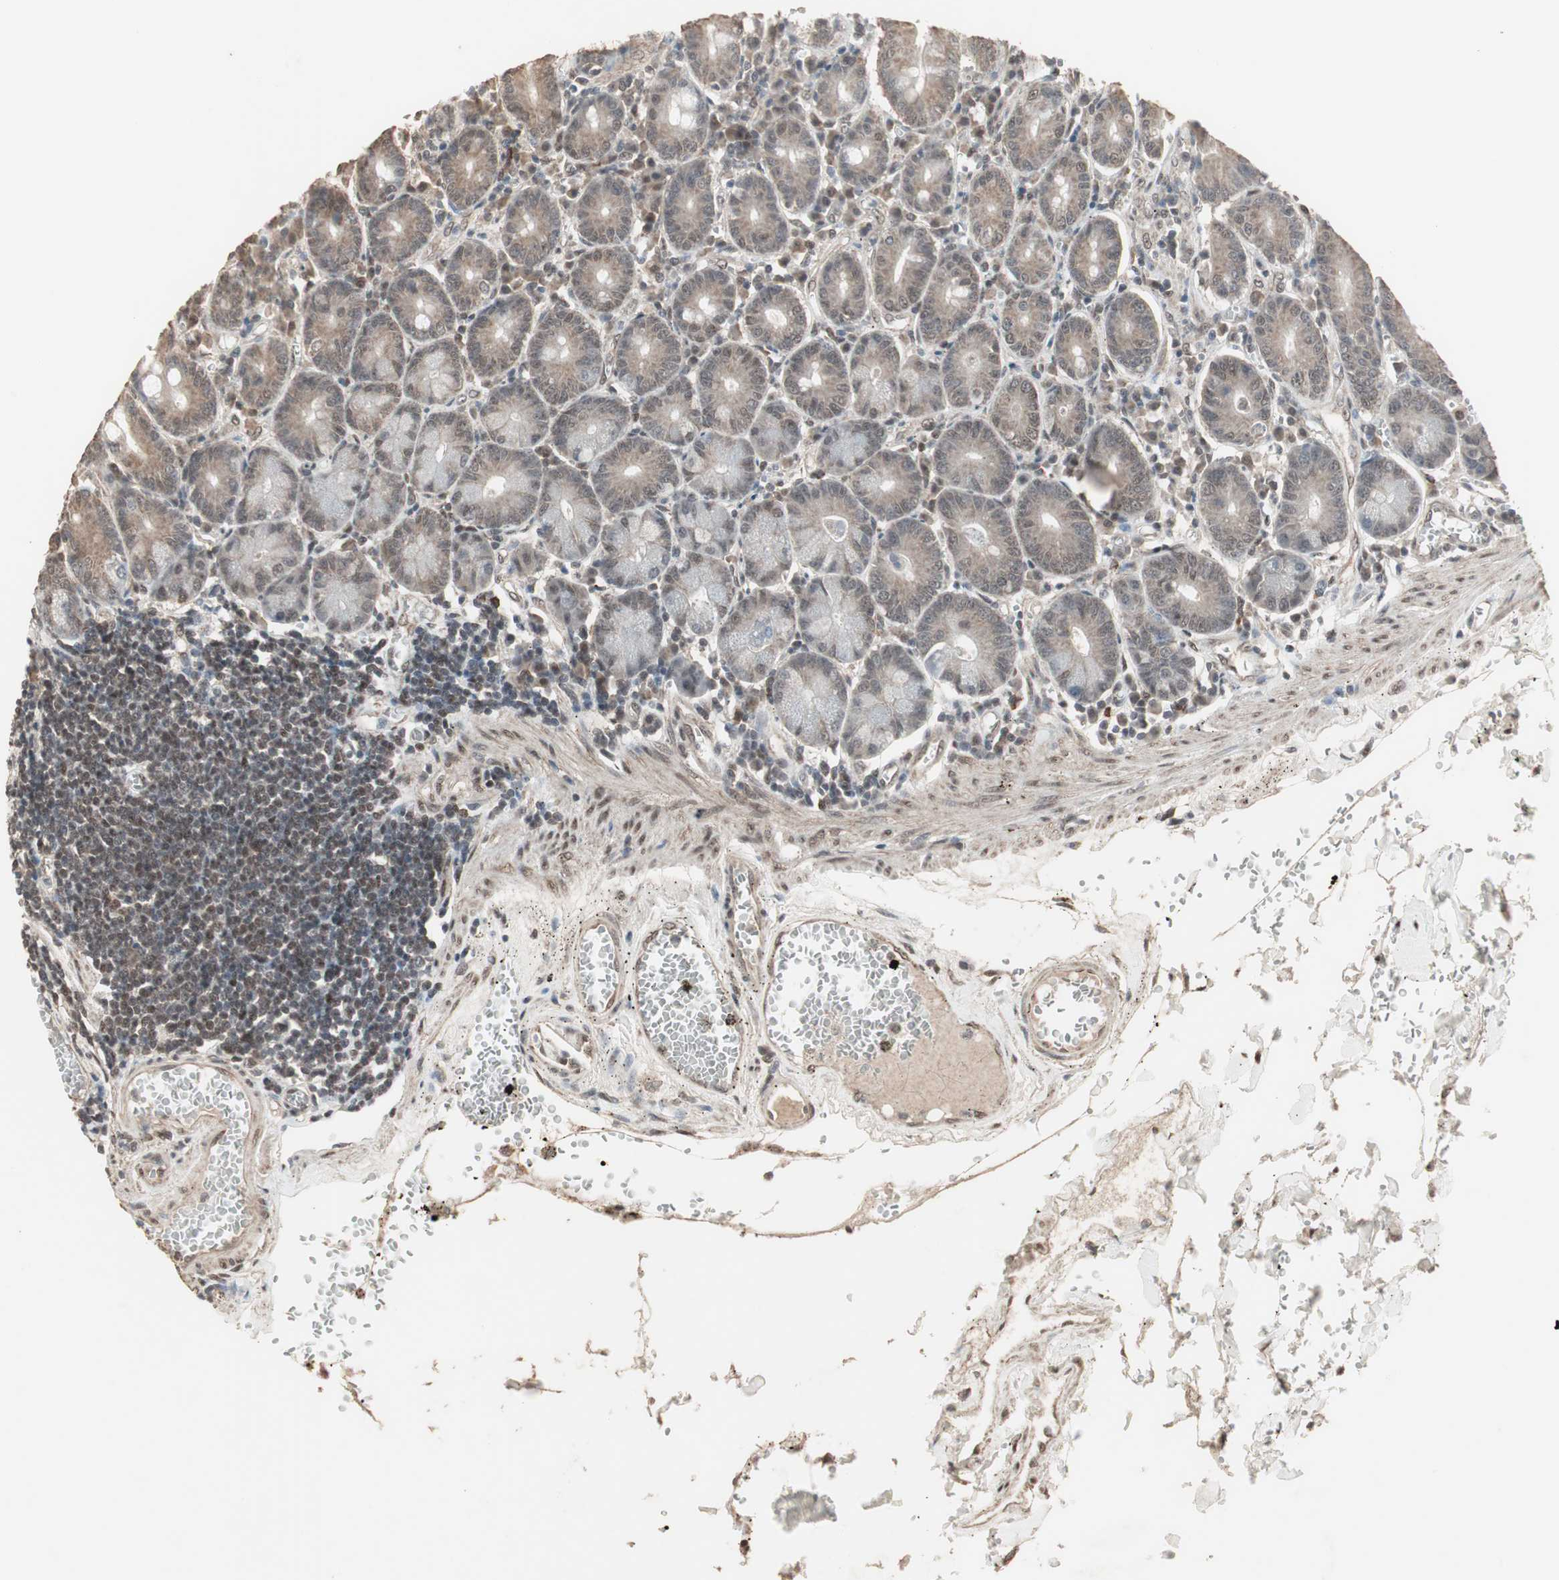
{"staining": {"intensity": "weak", "quantity": "25%-75%", "location": "cytoplasmic/membranous"}, "tissue": "small intestine", "cell_type": "Glandular cells", "image_type": "normal", "snomed": [{"axis": "morphology", "description": "Normal tissue, NOS"}, {"axis": "topography", "description": "Small intestine"}], "caption": "Glandular cells display low levels of weak cytoplasmic/membranous staining in approximately 25%-75% of cells in unremarkable human small intestine.", "gene": "ZHX2", "patient": {"sex": "male", "age": 71}}